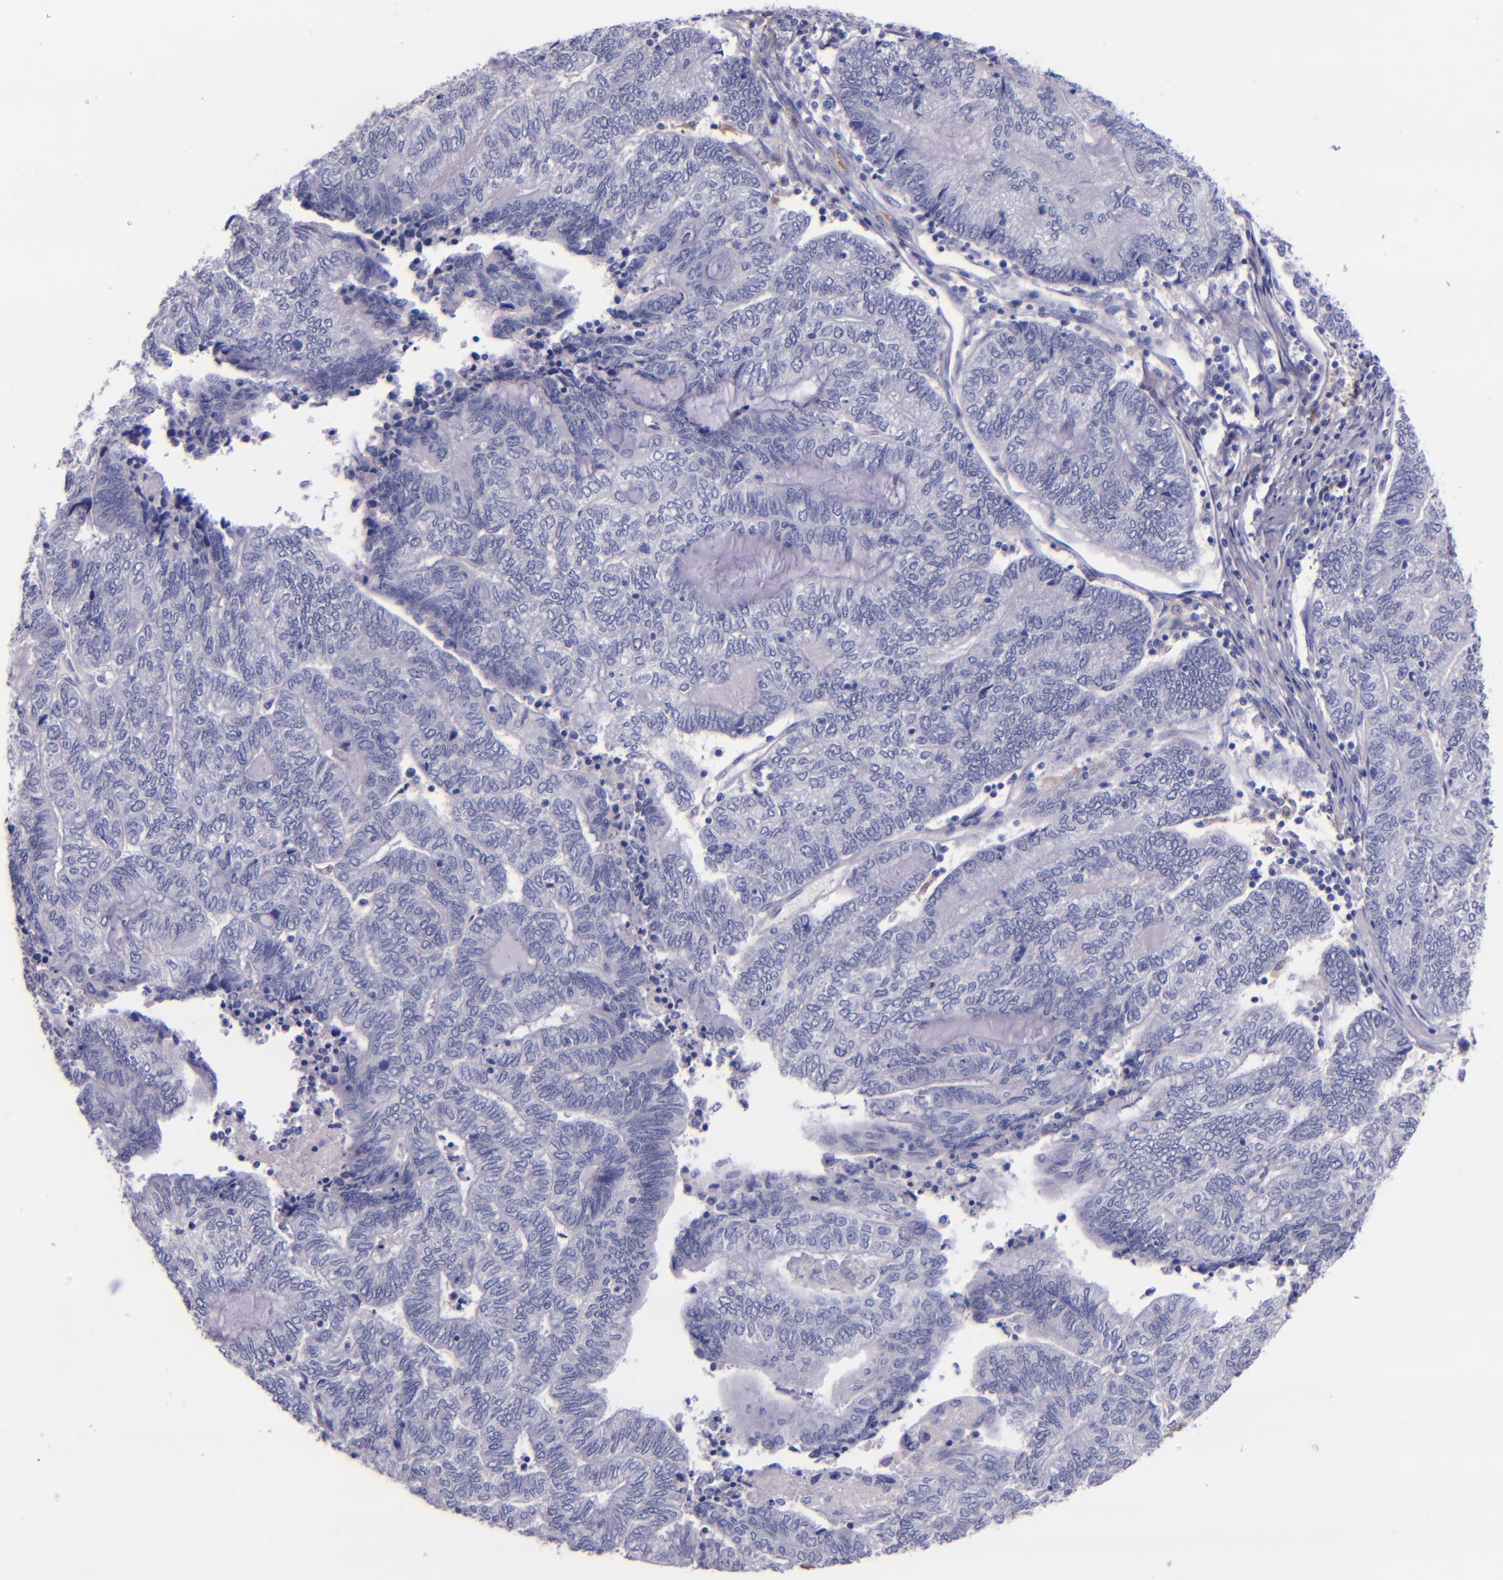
{"staining": {"intensity": "negative", "quantity": "none", "location": "none"}, "tissue": "endometrial cancer", "cell_type": "Tumor cells", "image_type": "cancer", "snomed": [{"axis": "morphology", "description": "Adenocarcinoma, NOS"}, {"axis": "topography", "description": "Uterus"}, {"axis": "topography", "description": "Endometrium"}], "caption": "Immunohistochemical staining of human endometrial adenocarcinoma reveals no significant staining in tumor cells.", "gene": "F13A1", "patient": {"sex": "female", "age": 70}}